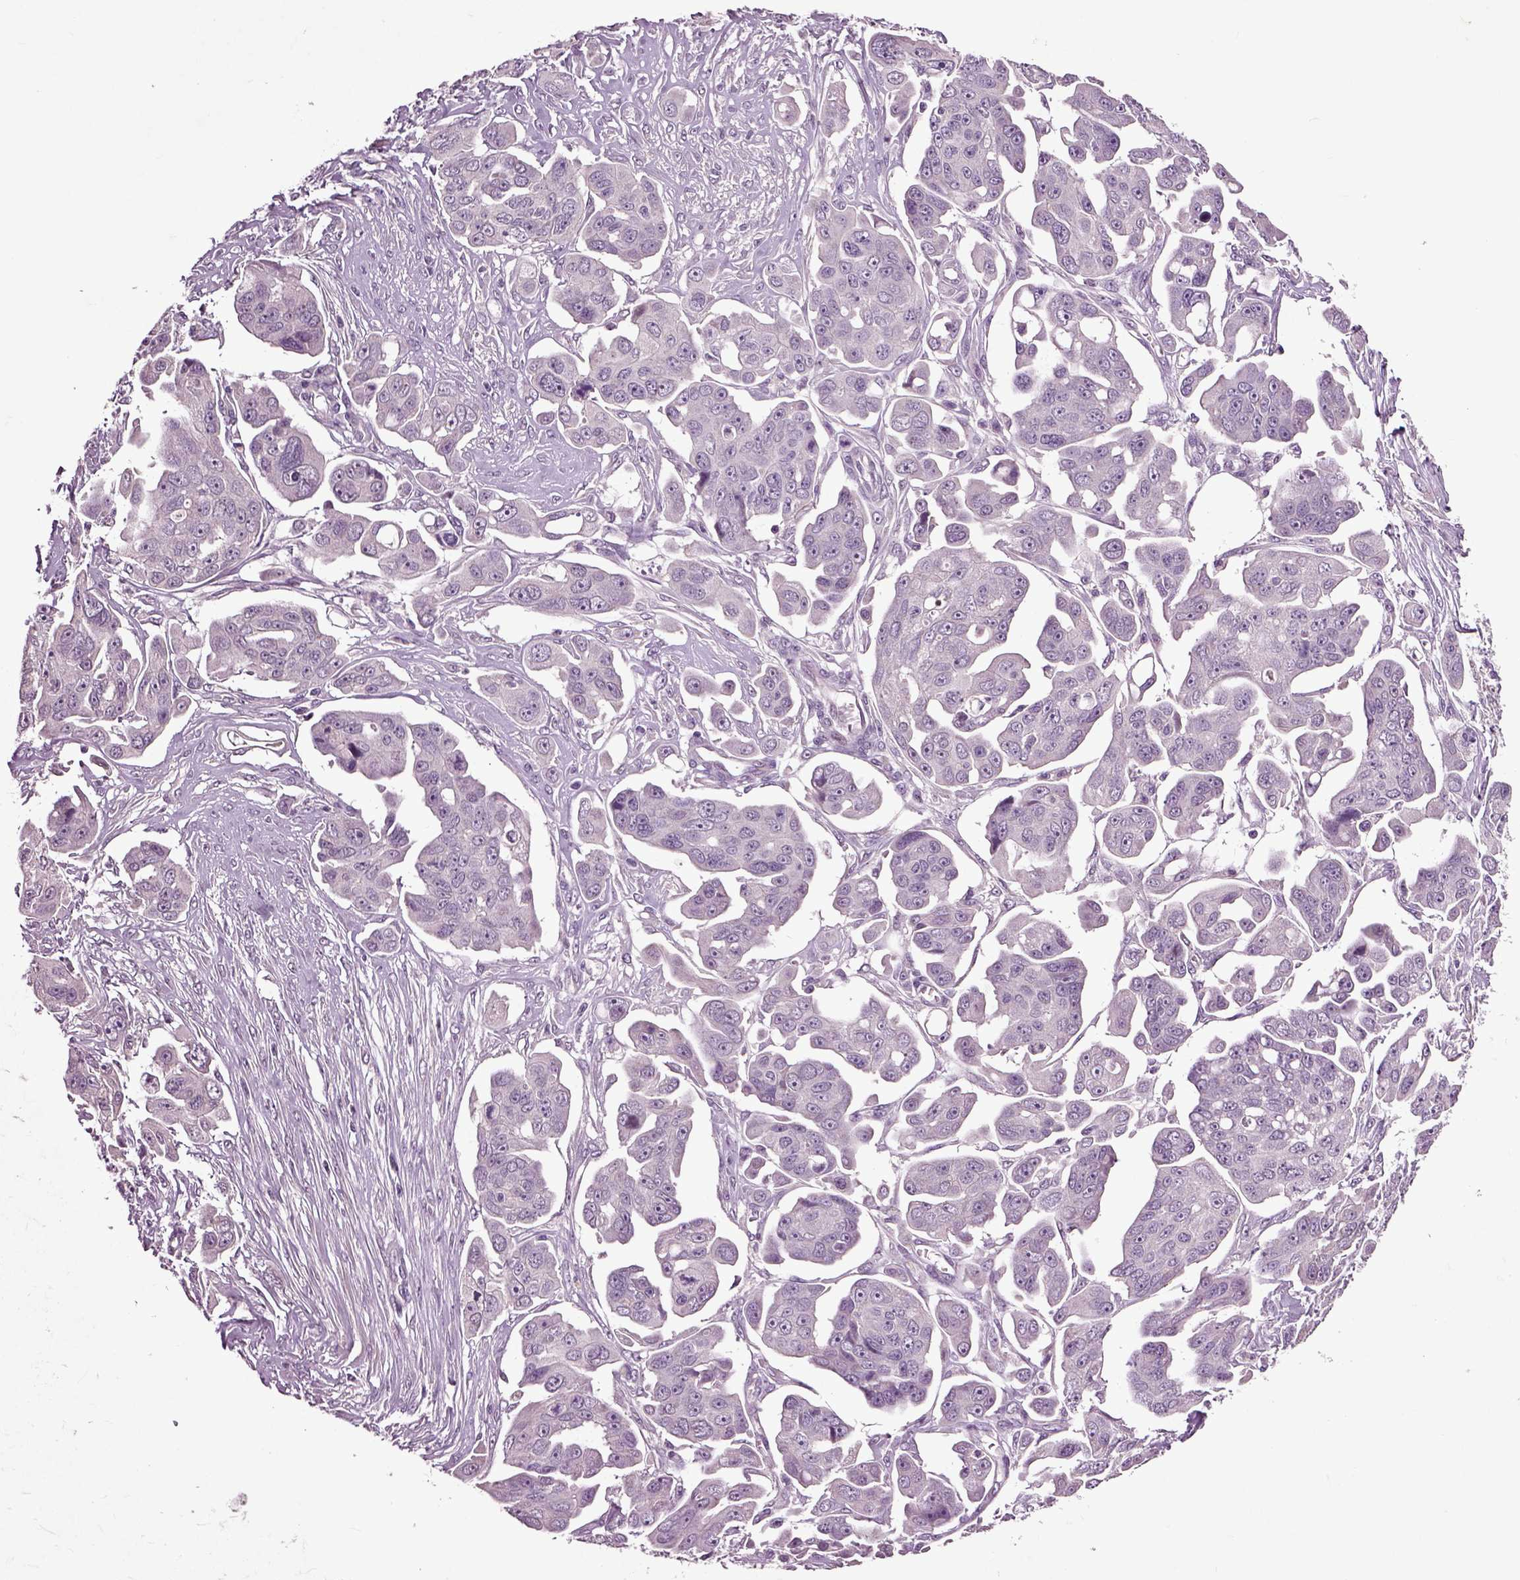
{"staining": {"intensity": "negative", "quantity": "none", "location": "none"}, "tissue": "ovarian cancer", "cell_type": "Tumor cells", "image_type": "cancer", "snomed": [{"axis": "morphology", "description": "Carcinoma, endometroid"}, {"axis": "topography", "description": "Ovary"}], "caption": "Tumor cells show no significant positivity in ovarian cancer (endometroid carcinoma).", "gene": "CRHR1", "patient": {"sex": "female", "age": 70}}